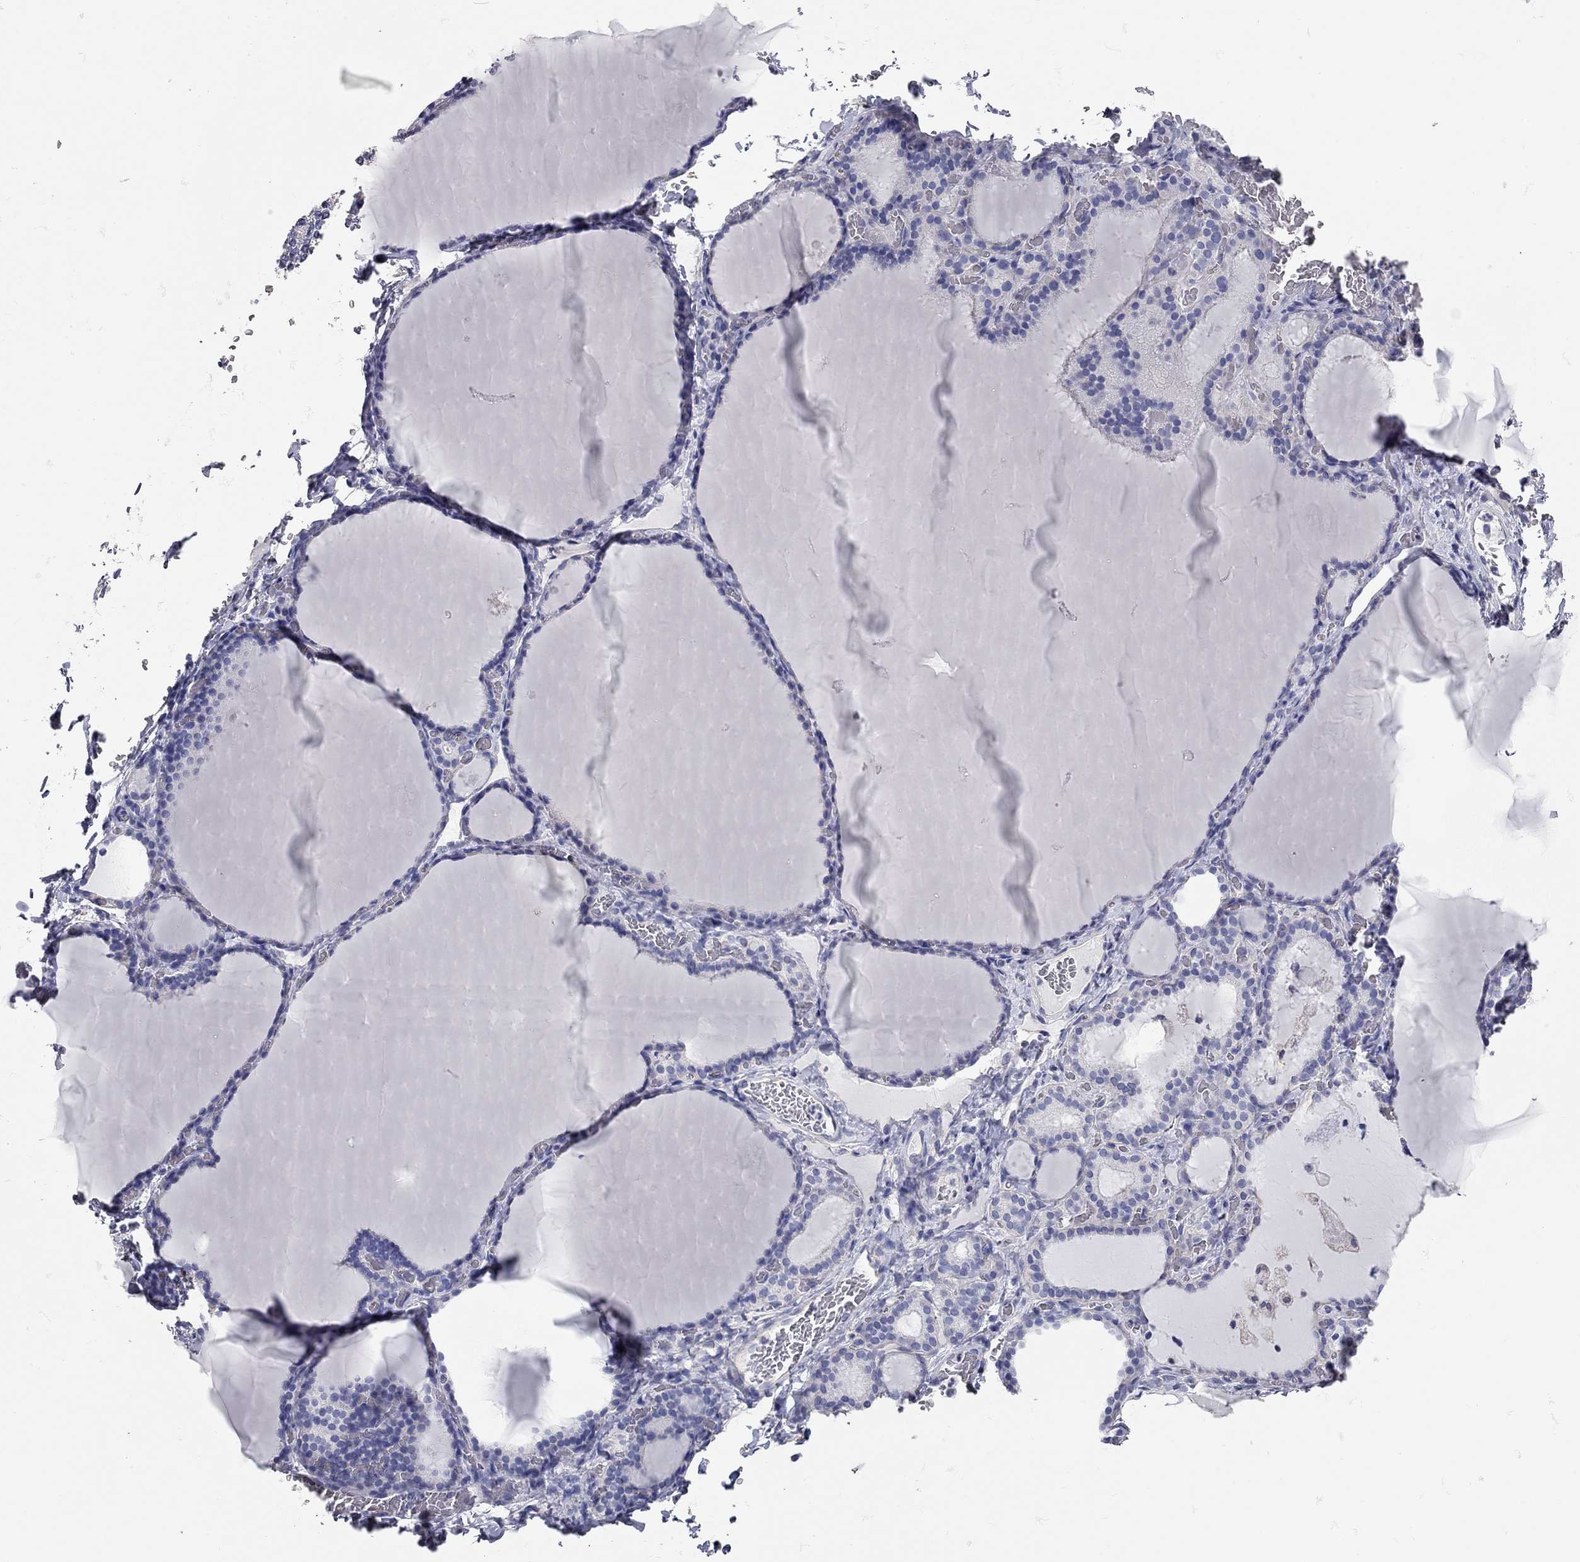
{"staining": {"intensity": "negative", "quantity": "none", "location": "none"}, "tissue": "thyroid gland", "cell_type": "Glandular cells", "image_type": "normal", "snomed": [{"axis": "morphology", "description": "Normal tissue, NOS"}, {"axis": "morphology", "description": "Hyperplasia, NOS"}, {"axis": "topography", "description": "Thyroid gland"}], "caption": "DAB (3,3'-diaminobenzidine) immunohistochemical staining of unremarkable thyroid gland displays no significant staining in glandular cells. (DAB (3,3'-diaminobenzidine) immunohistochemistry, high magnification).", "gene": "C10orf90", "patient": {"sex": "female", "age": 27}}